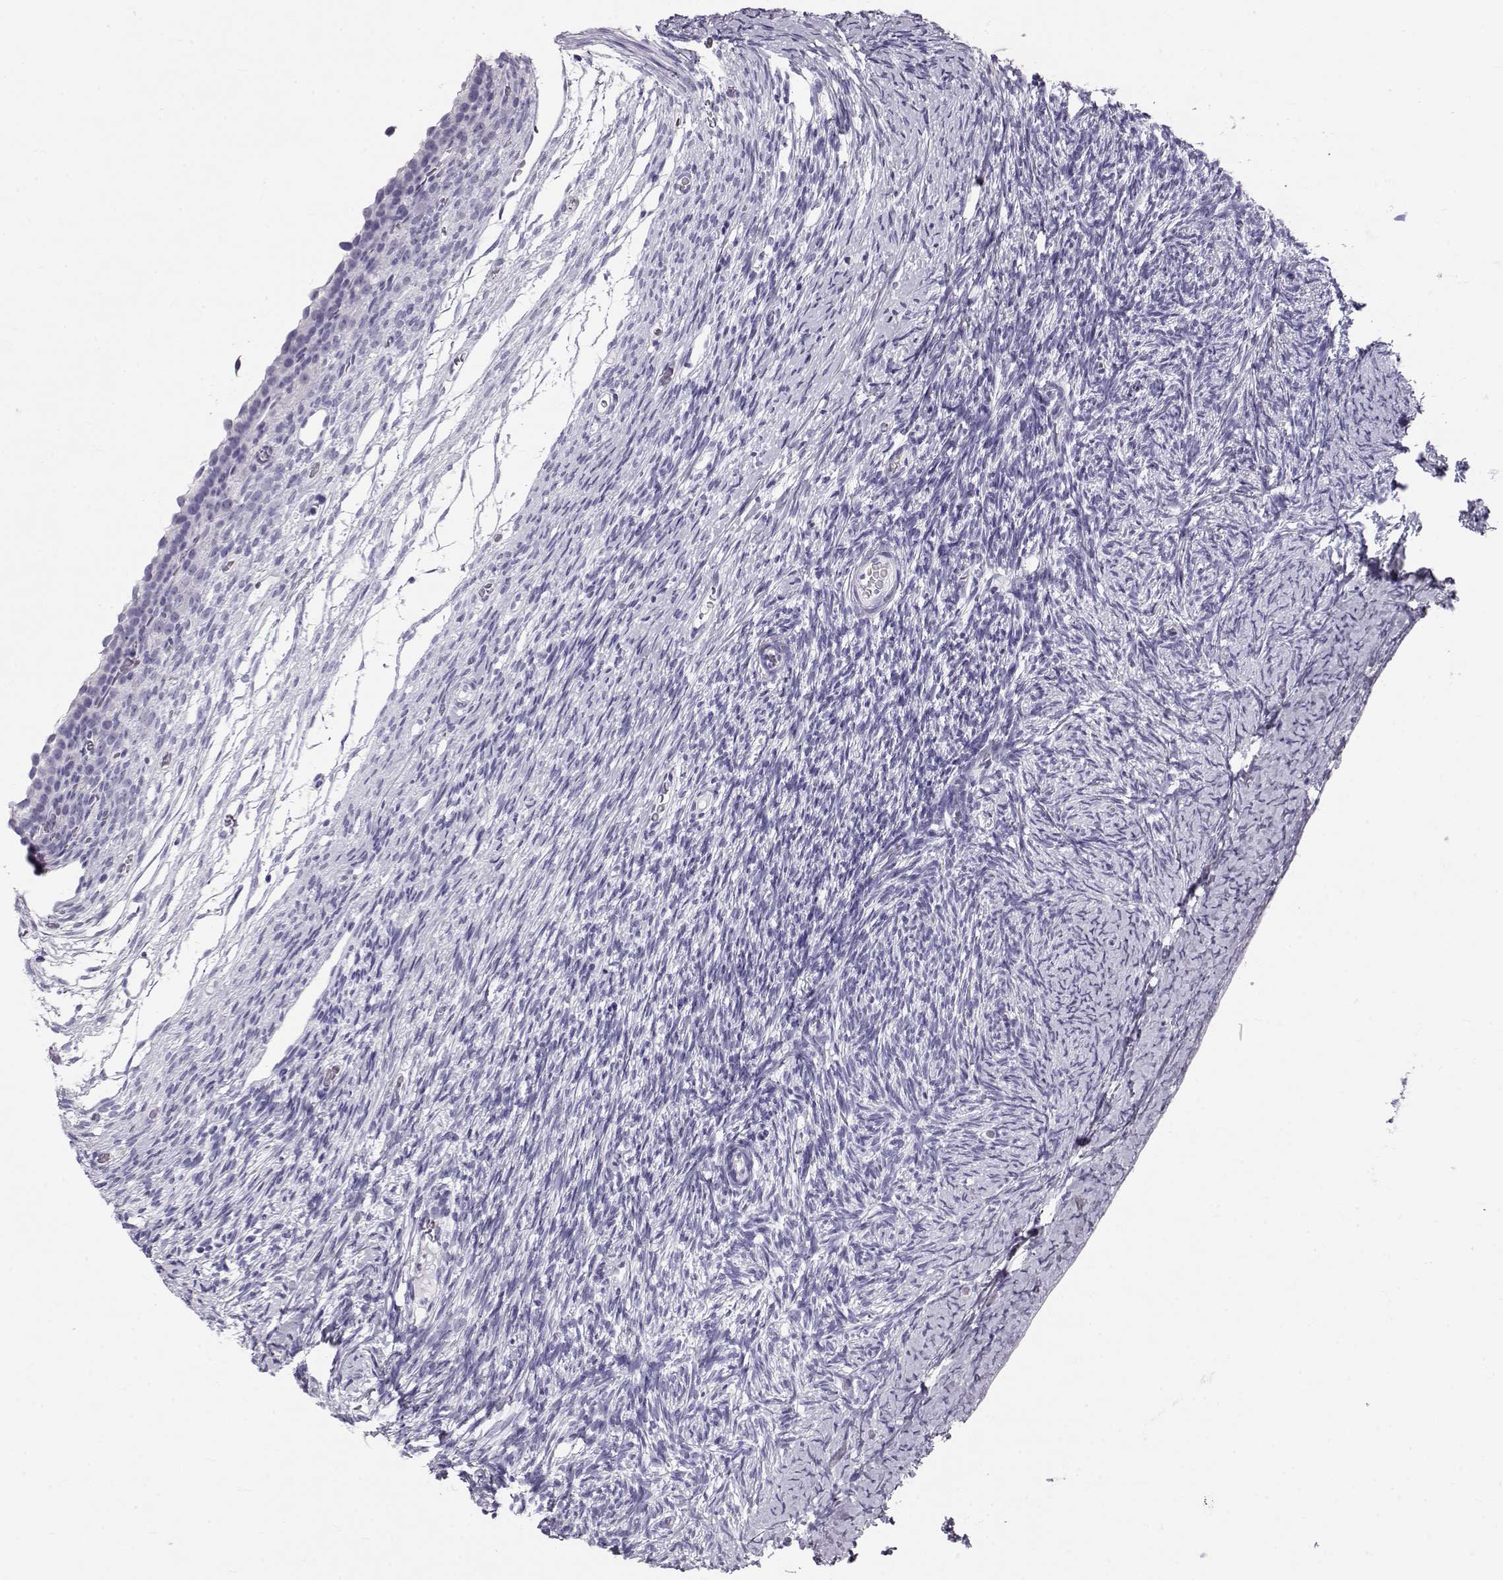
{"staining": {"intensity": "negative", "quantity": "none", "location": "none"}, "tissue": "ovary", "cell_type": "Follicle cells", "image_type": "normal", "snomed": [{"axis": "morphology", "description": "Normal tissue, NOS"}, {"axis": "topography", "description": "Ovary"}], "caption": "A high-resolution micrograph shows immunohistochemistry (IHC) staining of unremarkable ovary, which demonstrates no significant expression in follicle cells.", "gene": "RD3", "patient": {"sex": "female", "age": 39}}